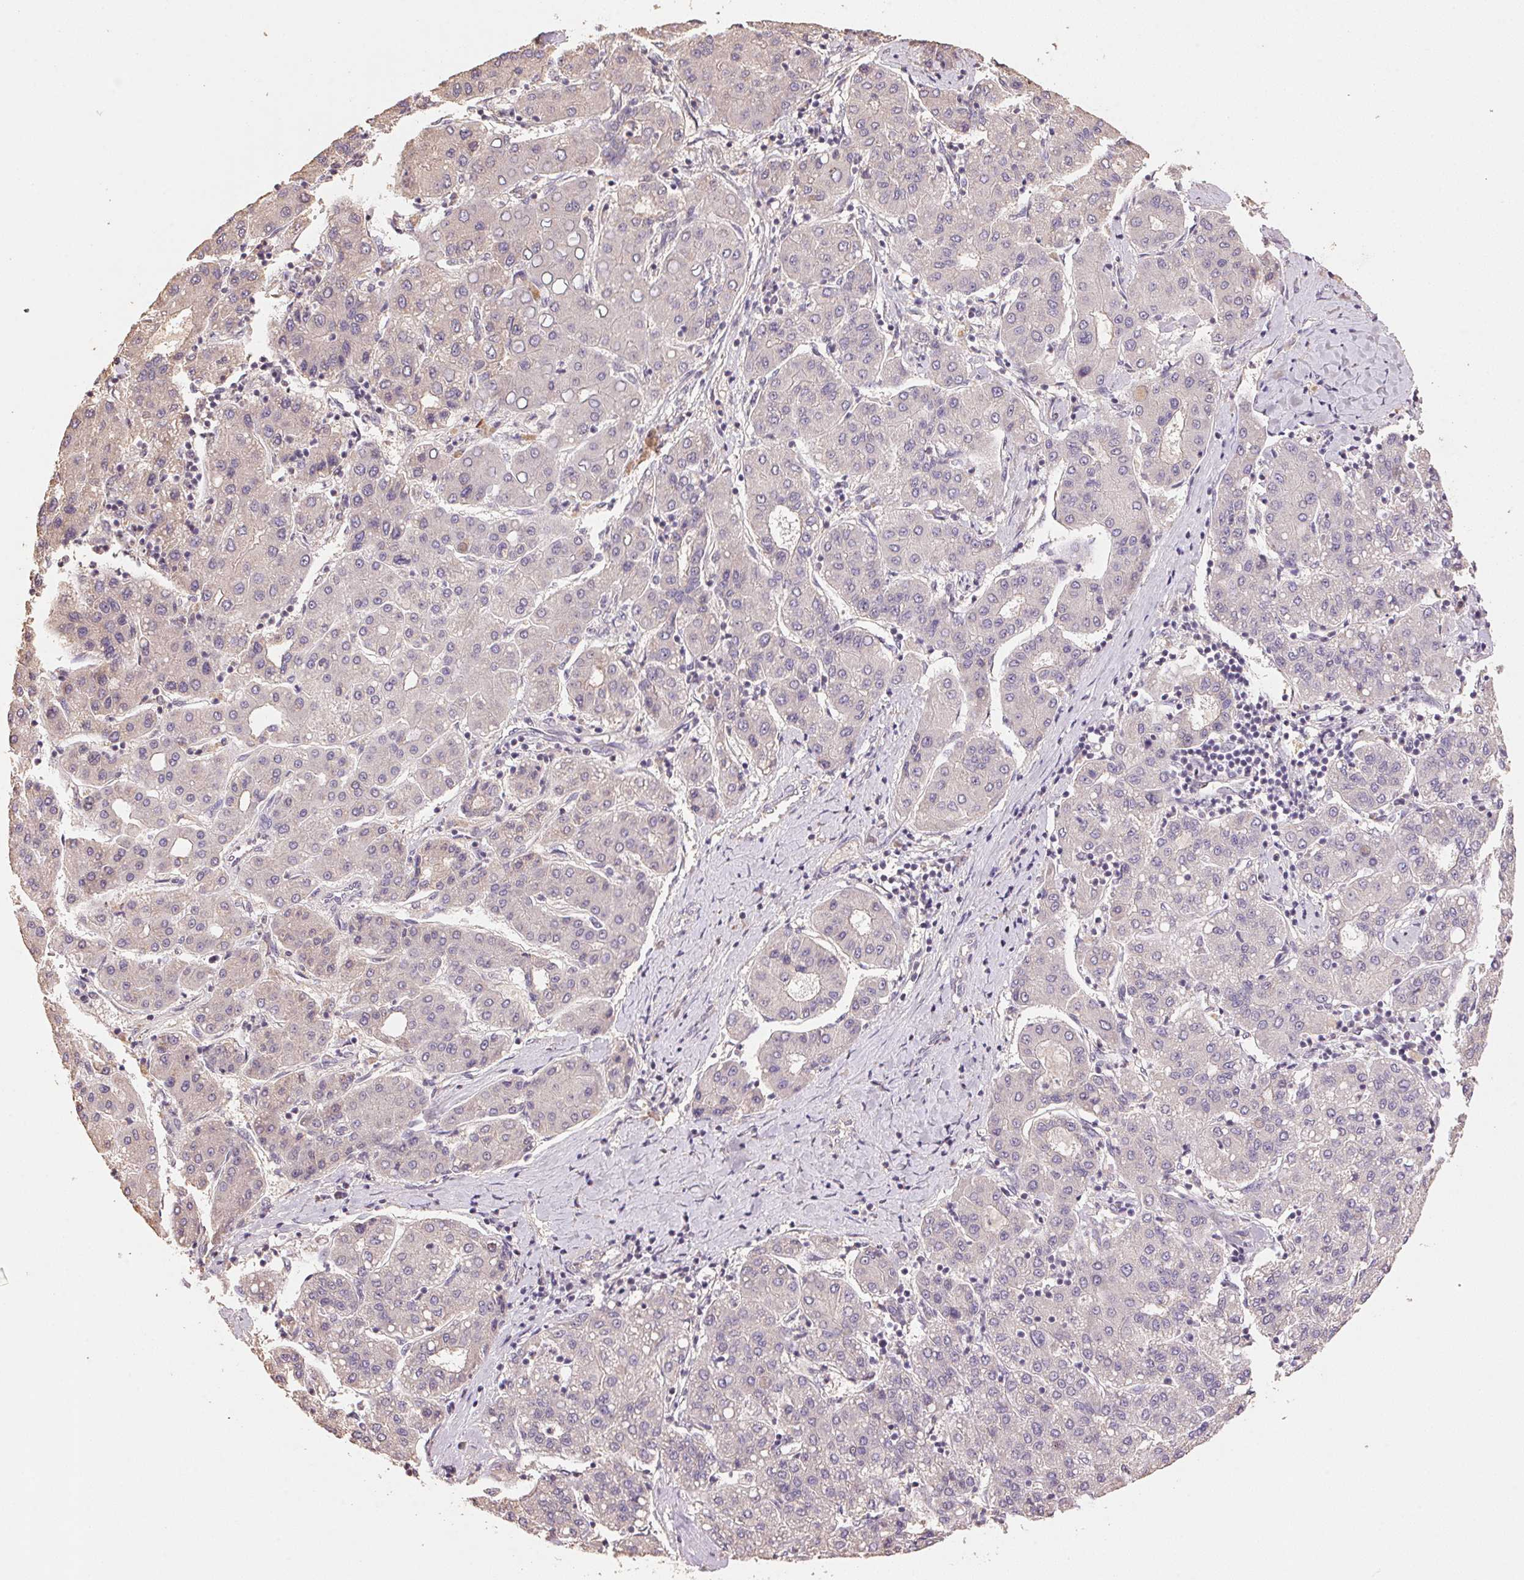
{"staining": {"intensity": "negative", "quantity": "none", "location": "none"}, "tissue": "liver cancer", "cell_type": "Tumor cells", "image_type": "cancer", "snomed": [{"axis": "morphology", "description": "Carcinoma, Hepatocellular, NOS"}, {"axis": "topography", "description": "Liver"}], "caption": "An IHC photomicrograph of hepatocellular carcinoma (liver) is shown. There is no staining in tumor cells of hepatocellular carcinoma (liver). (Stains: DAB immunohistochemistry (IHC) with hematoxylin counter stain, Microscopy: brightfield microscopy at high magnification).", "gene": "CENPF", "patient": {"sex": "male", "age": 65}}